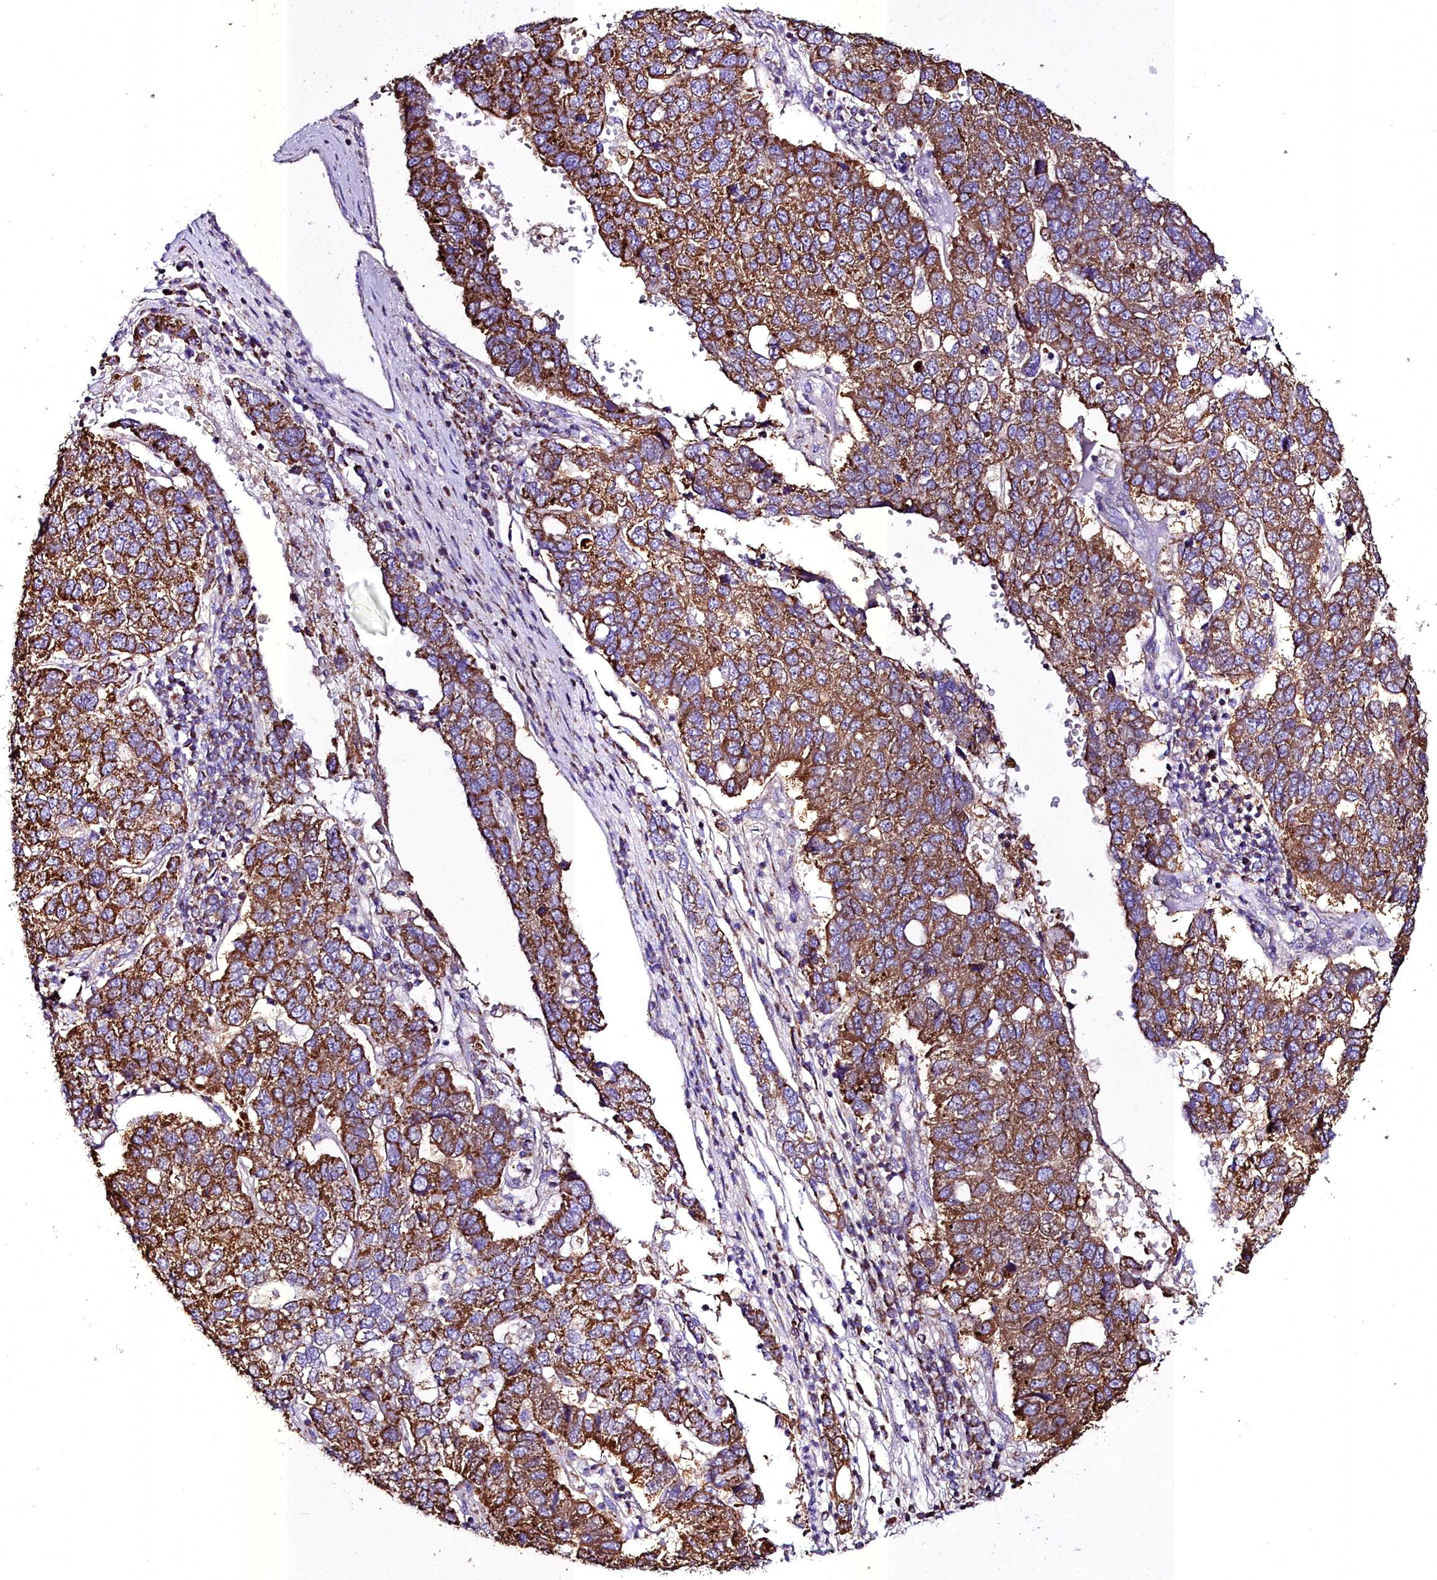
{"staining": {"intensity": "strong", "quantity": ">75%", "location": "cytoplasmic/membranous"}, "tissue": "pancreatic cancer", "cell_type": "Tumor cells", "image_type": "cancer", "snomed": [{"axis": "morphology", "description": "Adenocarcinoma, NOS"}, {"axis": "topography", "description": "Pancreas"}], "caption": "This is a photomicrograph of IHC staining of adenocarcinoma (pancreatic), which shows strong expression in the cytoplasmic/membranous of tumor cells.", "gene": "WDFY3", "patient": {"sex": "female", "age": 61}}